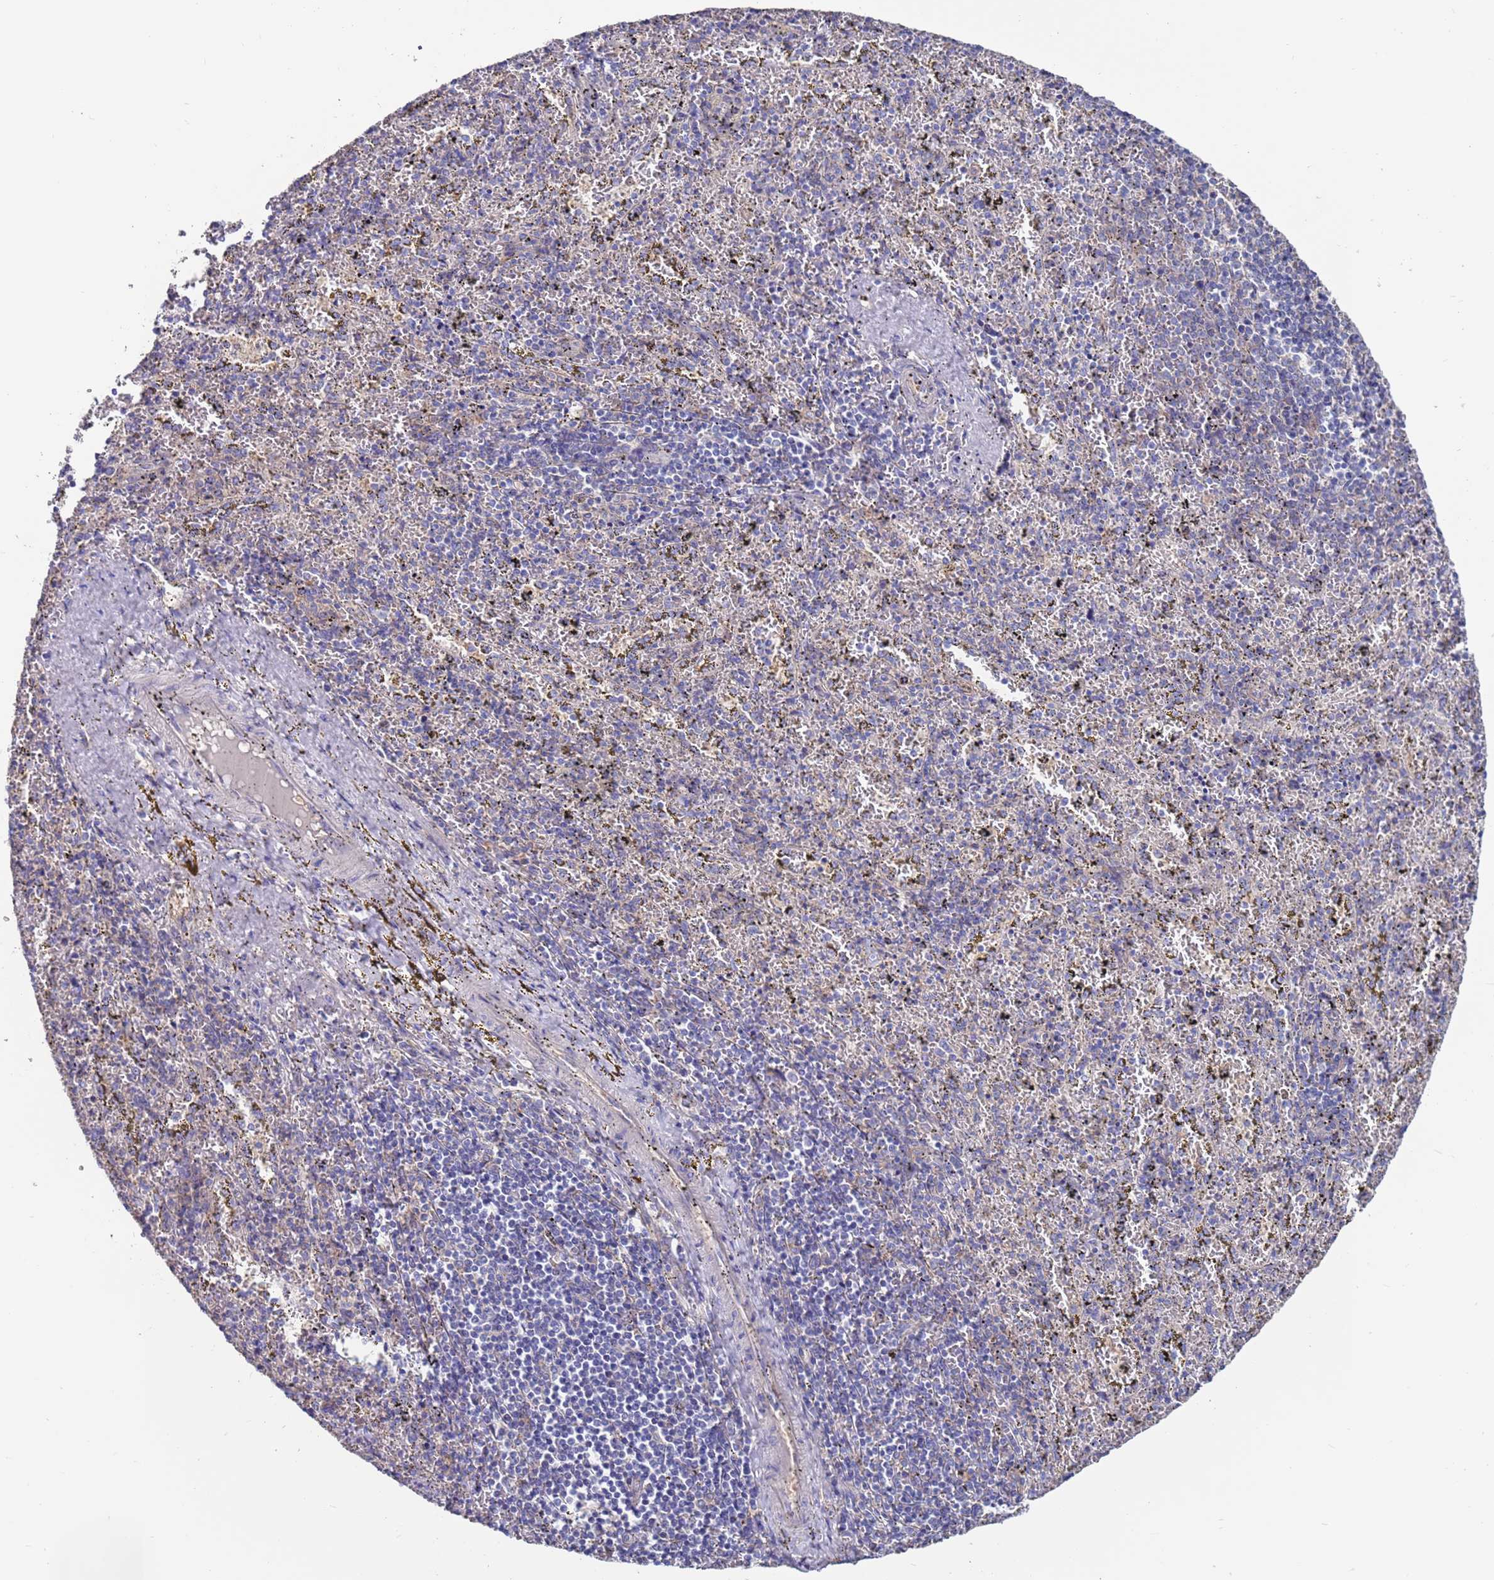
{"staining": {"intensity": "negative", "quantity": "none", "location": "none"}, "tissue": "spleen", "cell_type": "Cells in red pulp", "image_type": "normal", "snomed": [{"axis": "morphology", "description": "Normal tissue, NOS"}, {"axis": "topography", "description": "Spleen"}], "caption": "An IHC histopathology image of unremarkable spleen is shown. There is no staining in cells in red pulp of spleen.", "gene": "KRTCAP3", "patient": {"sex": "male", "age": 11}}